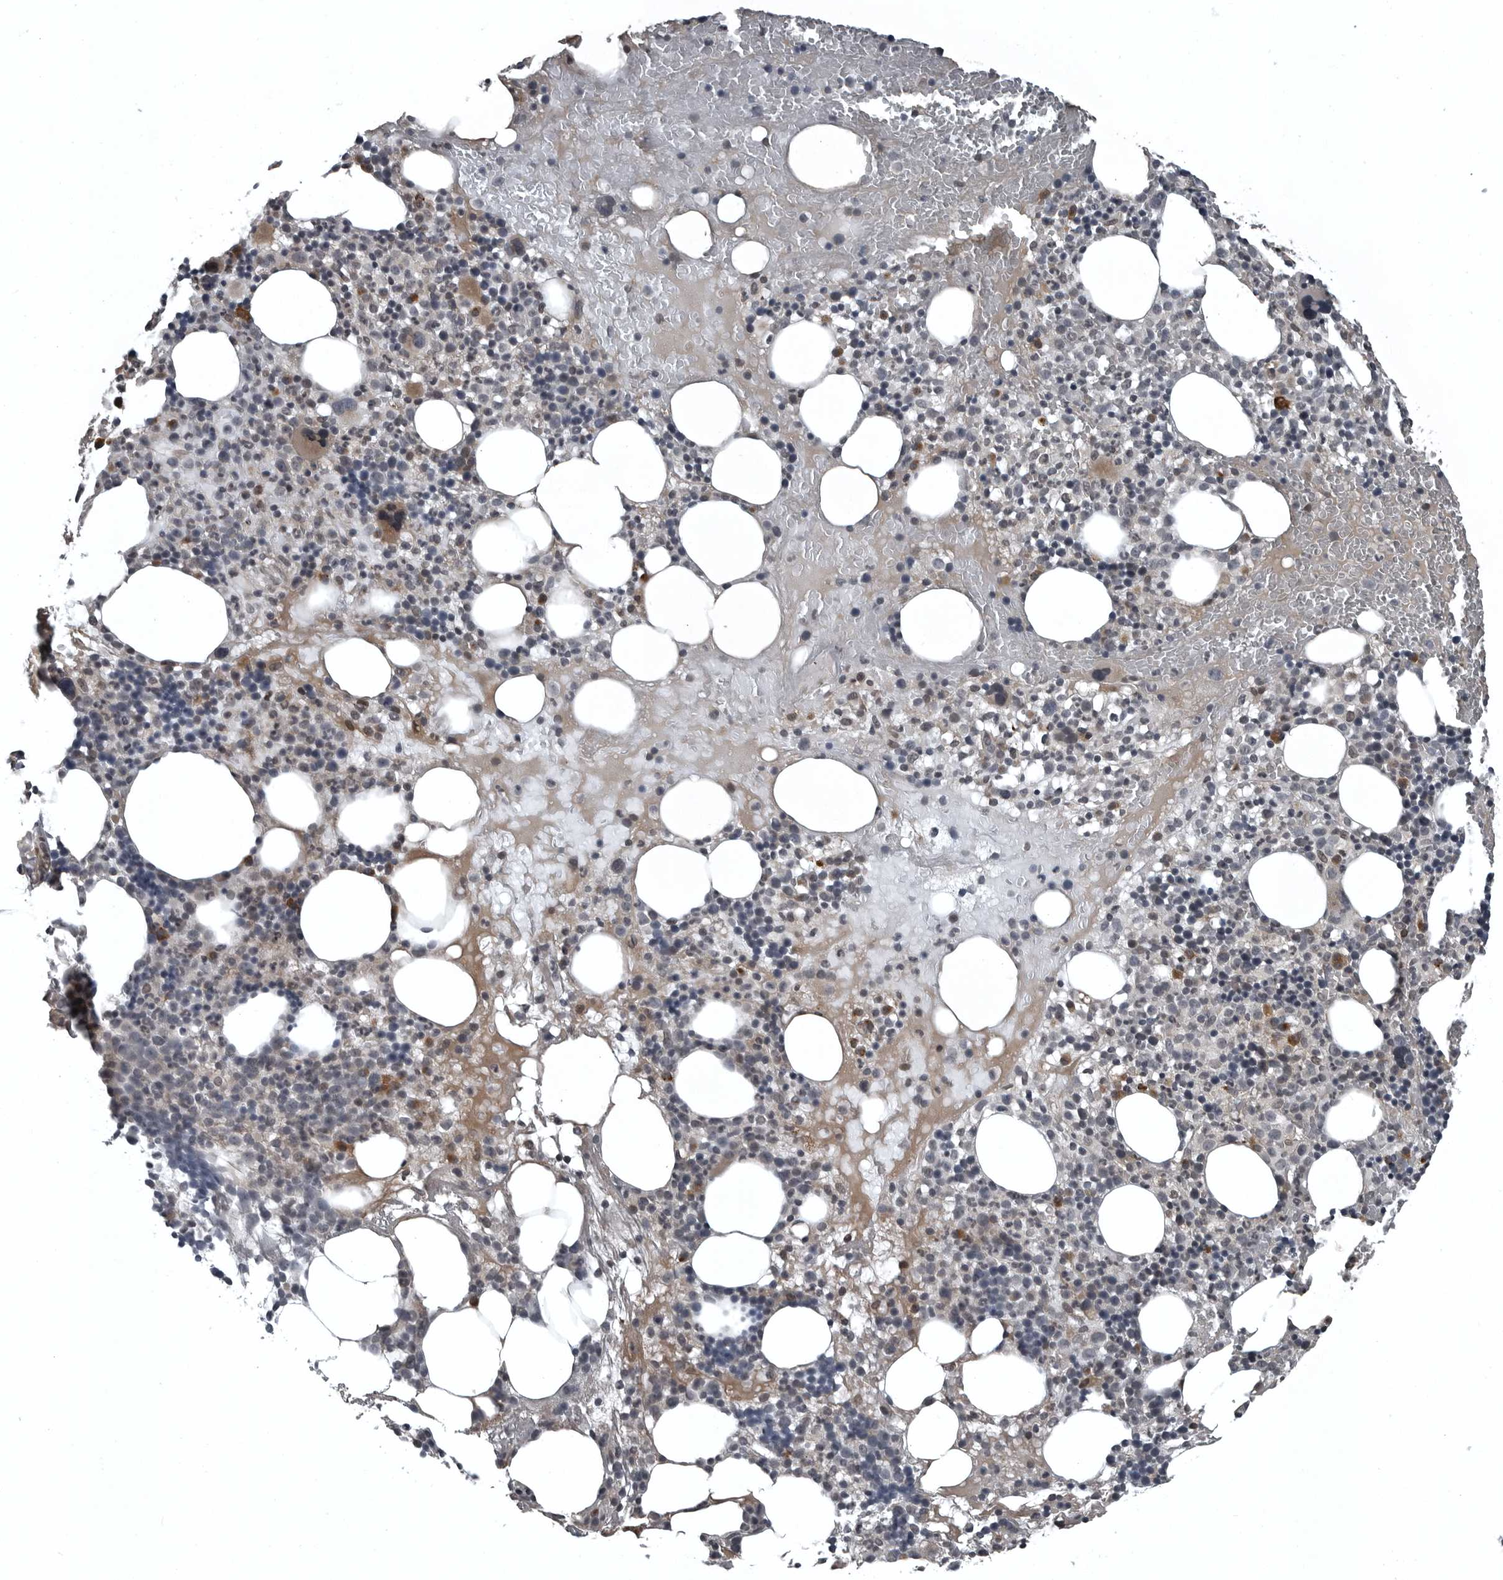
{"staining": {"intensity": "moderate", "quantity": "<25%", "location": "cytoplasmic/membranous,nuclear"}, "tissue": "bone marrow", "cell_type": "Hematopoietic cells", "image_type": "normal", "snomed": [{"axis": "morphology", "description": "Normal tissue, NOS"}, {"axis": "morphology", "description": "Inflammation, NOS"}, {"axis": "topography", "description": "Bone marrow"}], "caption": "The immunohistochemical stain shows moderate cytoplasmic/membranous,nuclear positivity in hematopoietic cells of normal bone marrow.", "gene": "GAK", "patient": {"sex": "female", "age": 77}}